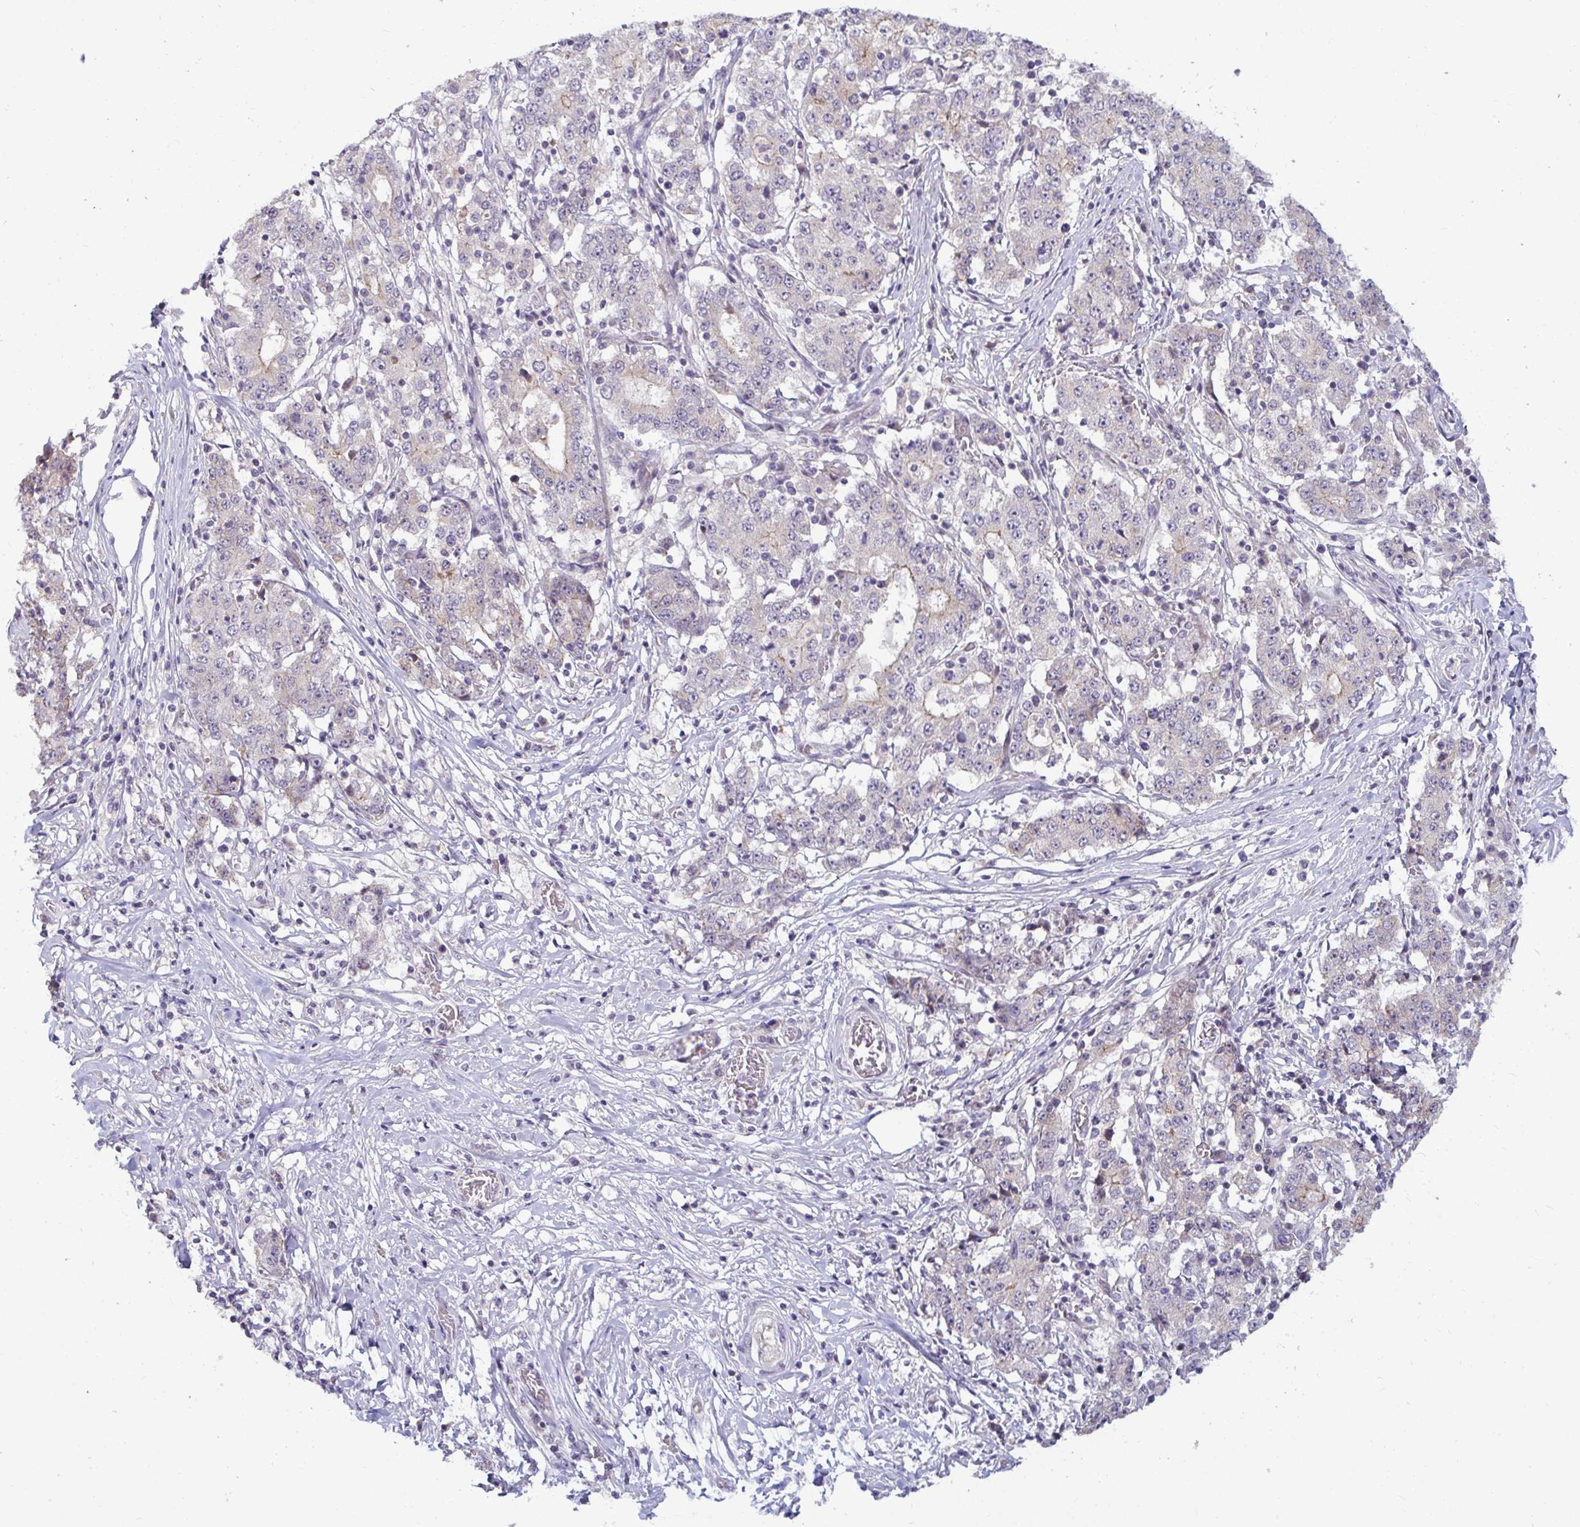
{"staining": {"intensity": "negative", "quantity": "none", "location": "none"}, "tissue": "stomach cancer", "cell_type": "Tumor cells", "image_type": "cancer", "snomed": [{"axis": "morphology", "description": "Adenocarcinoma, NOS"}, {"axis": "topography", "description": "Stomach"}], "caption": "A micrograph of human adenocarcinoma (stomach) is negative for staining in tumor cells.", "gene": "GSTM1", "patient": {"sex": "male", "age": 59}}